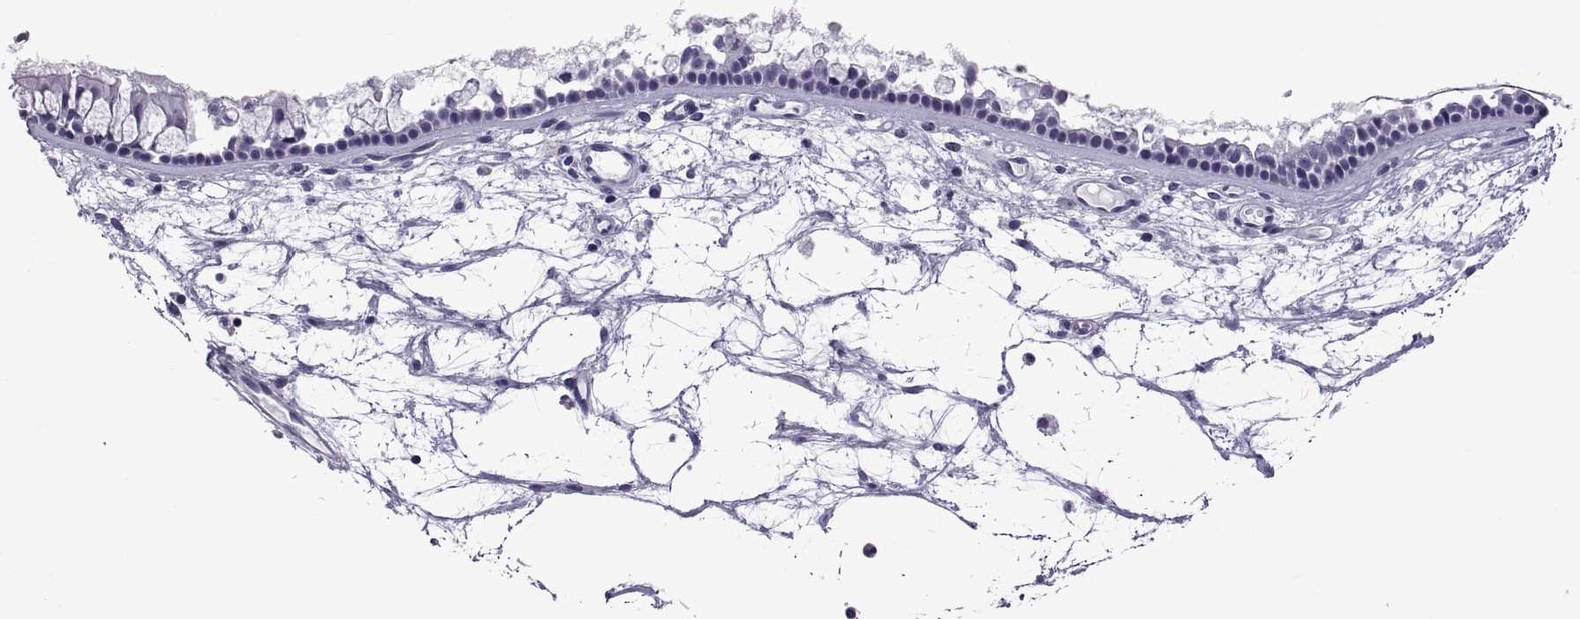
{"staining": {"intensity": "negative", "quantity": "none", "location": "none"}, "tissue": "nasopharynx", "cell_type": "Respiratory epithelial cells", "image_type": "normal", "snomed": [{"axis": "morphology", "description": "Normal tissue, NOS"}, {"axis": "topography", "description": "Nasopharynx"}], "caption": "Immunohistochemistry (IHC) image of benign nasopharynx stained for a protein (brown), which reveals no positivity in respiratory epithelial cells.", "gene": "C3orf22", "patient": {"sex": "female", "age": 68}}